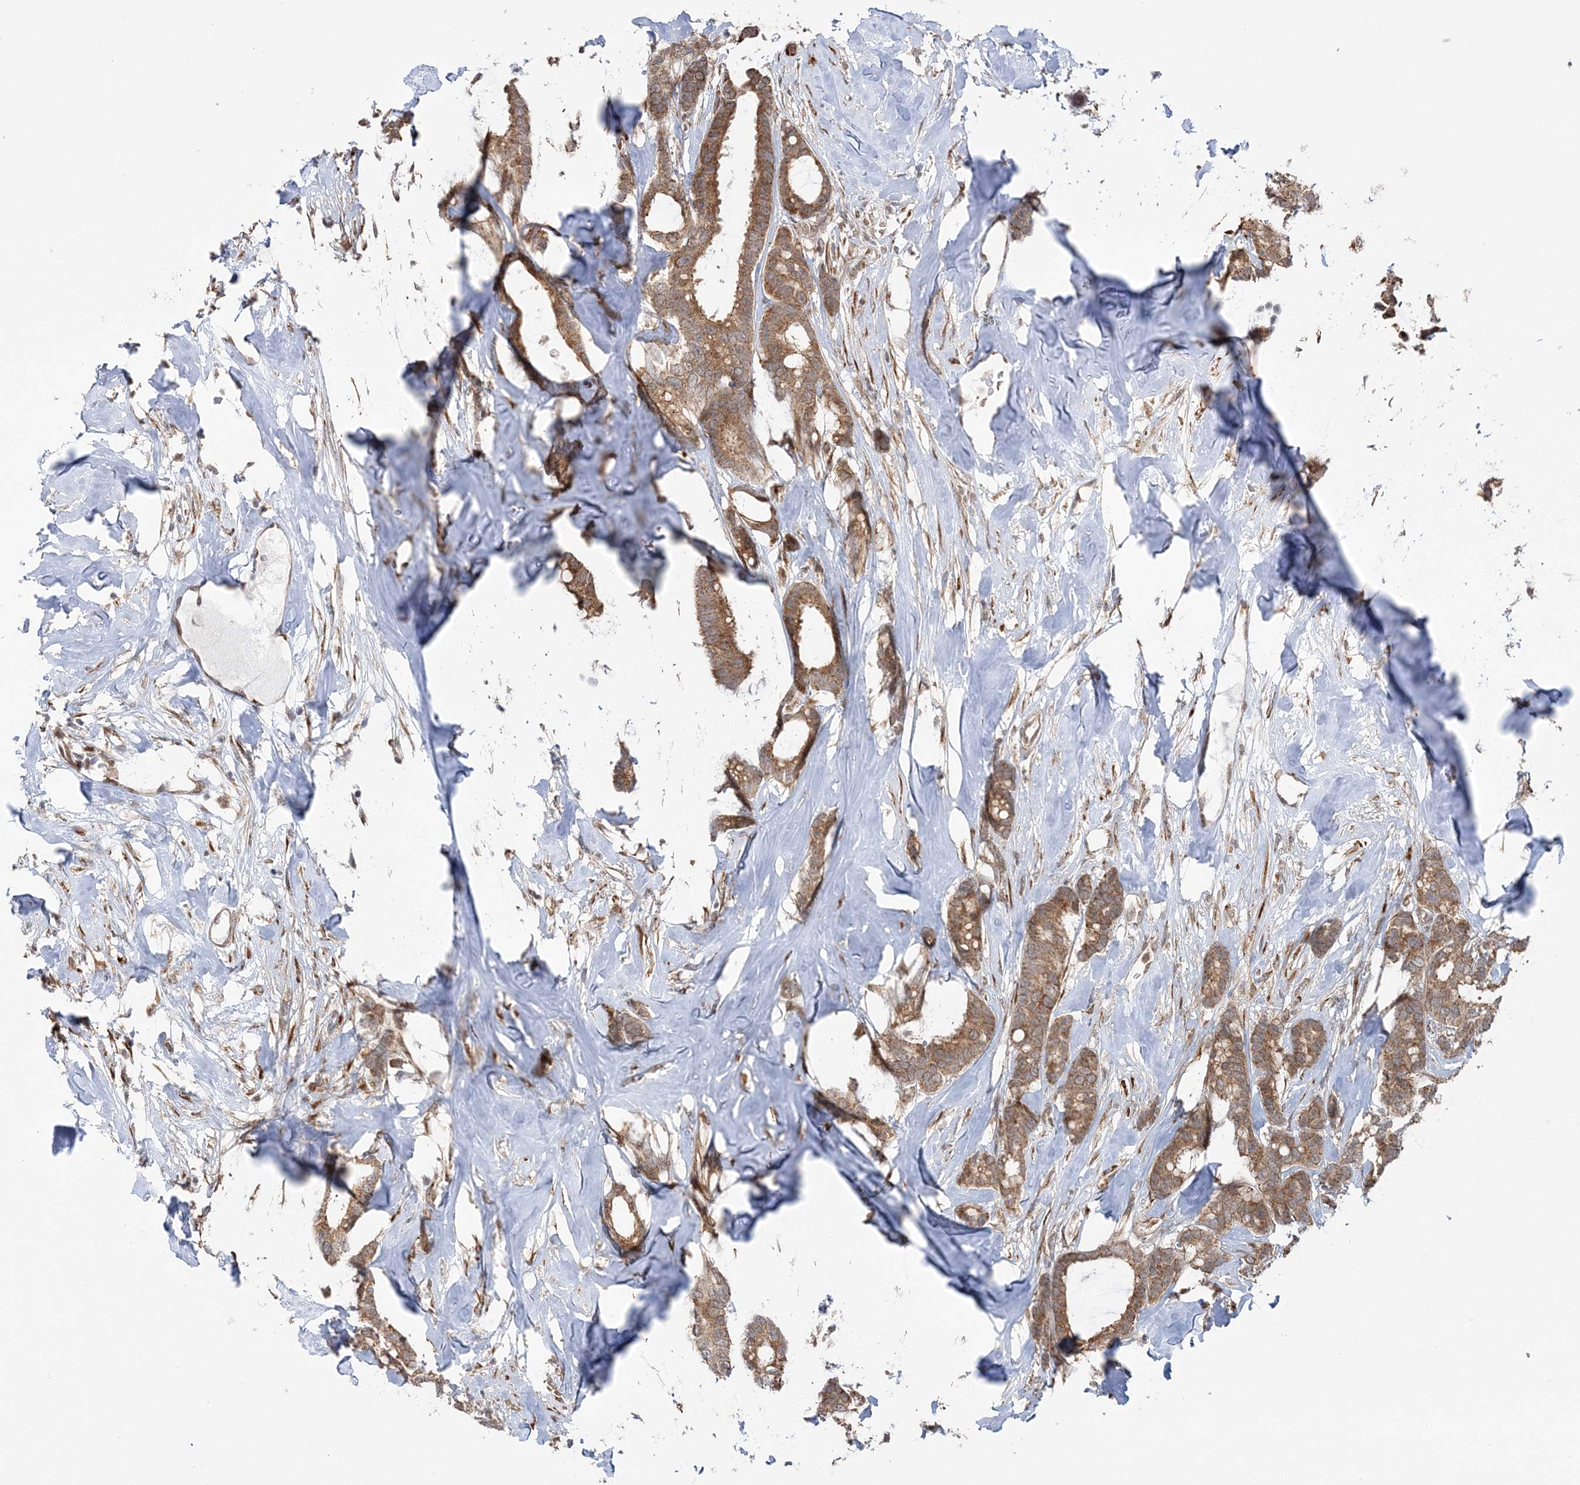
{"staining": {"intensity": "moderate", "quantity": ">75%", "location": "cytoplasmic/membranous"}, "tissue": "breast cancer", "cell_type": "Tumor cells", "image_type": "cancer", "snomed": [{"axis": "morphology", "description": "Duct carcinoma"}, {"axis": "topography", "description": "Breast"}], "caption": "Moderate cytoplasmic/membranous expression is appreciated in approximately >75% of tumor cells in breast invasive ductal carcinoma. The staining was performed using DAB (3,3'-diaminobenzidine), with brown indicating positive protein expression. Nuclei are stained blue with hematoxylin.", "gene": "MRPL47", "patient": {"sex": "female", "age": 87}}